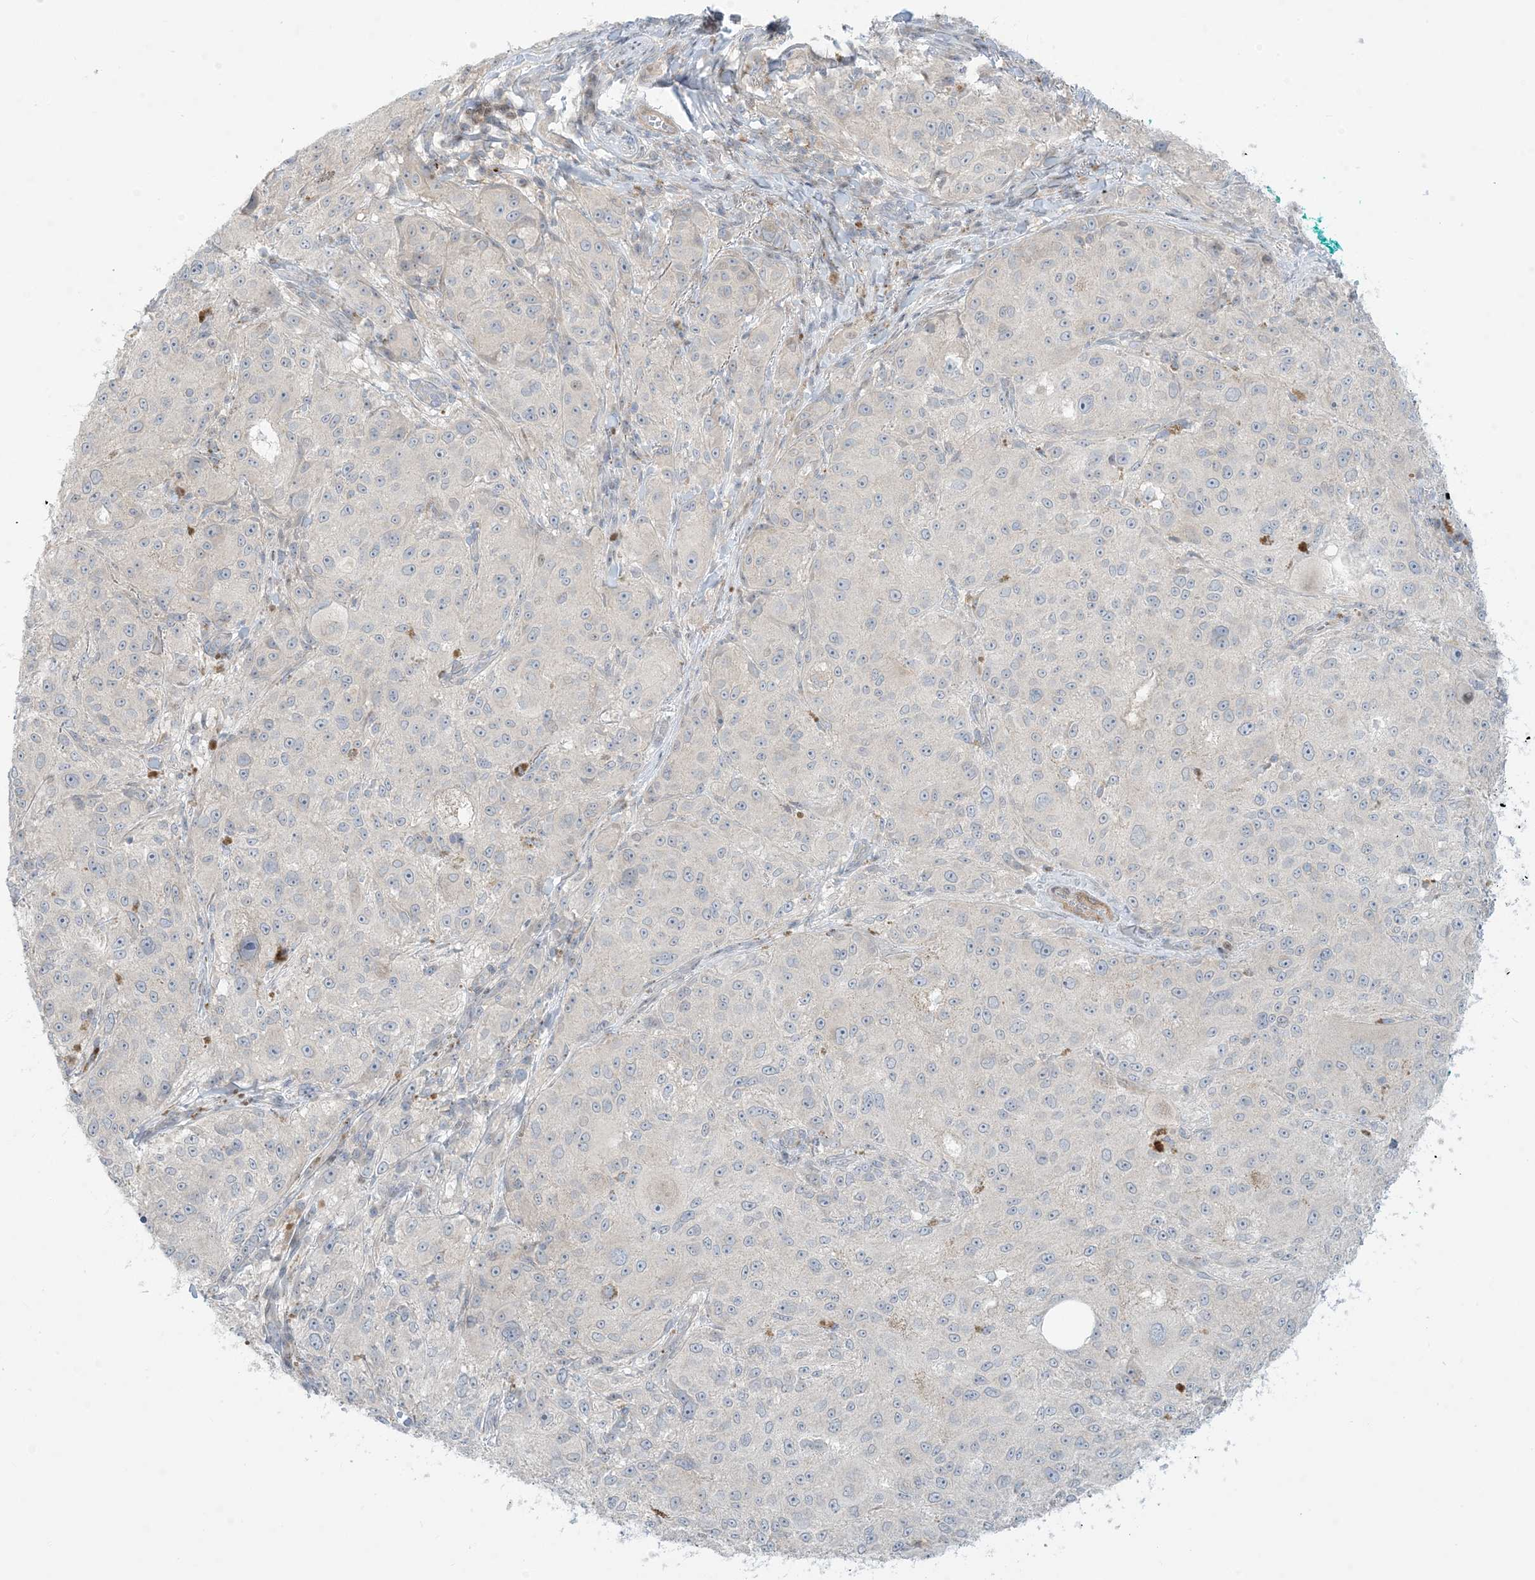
{"staining": {"intensity": "negative", "quantity": "none", "location": "none"}, "tissue": "melanoma", "cell_type": "Tumor cells", "image_type": "cancer", "snomed": [{"axis": "morphology", "description": "Necrosis, NOS"}, {"axis": "morphology", "description": "Malignant melanoma, NOS"}, {"axis": "topography", "description": "Skin"}], "caption": "Tumor cells are negative for brown protein staining in melanoma.", "gene": "AFTPH", "patient": {"sex": "female", "age": 87}}